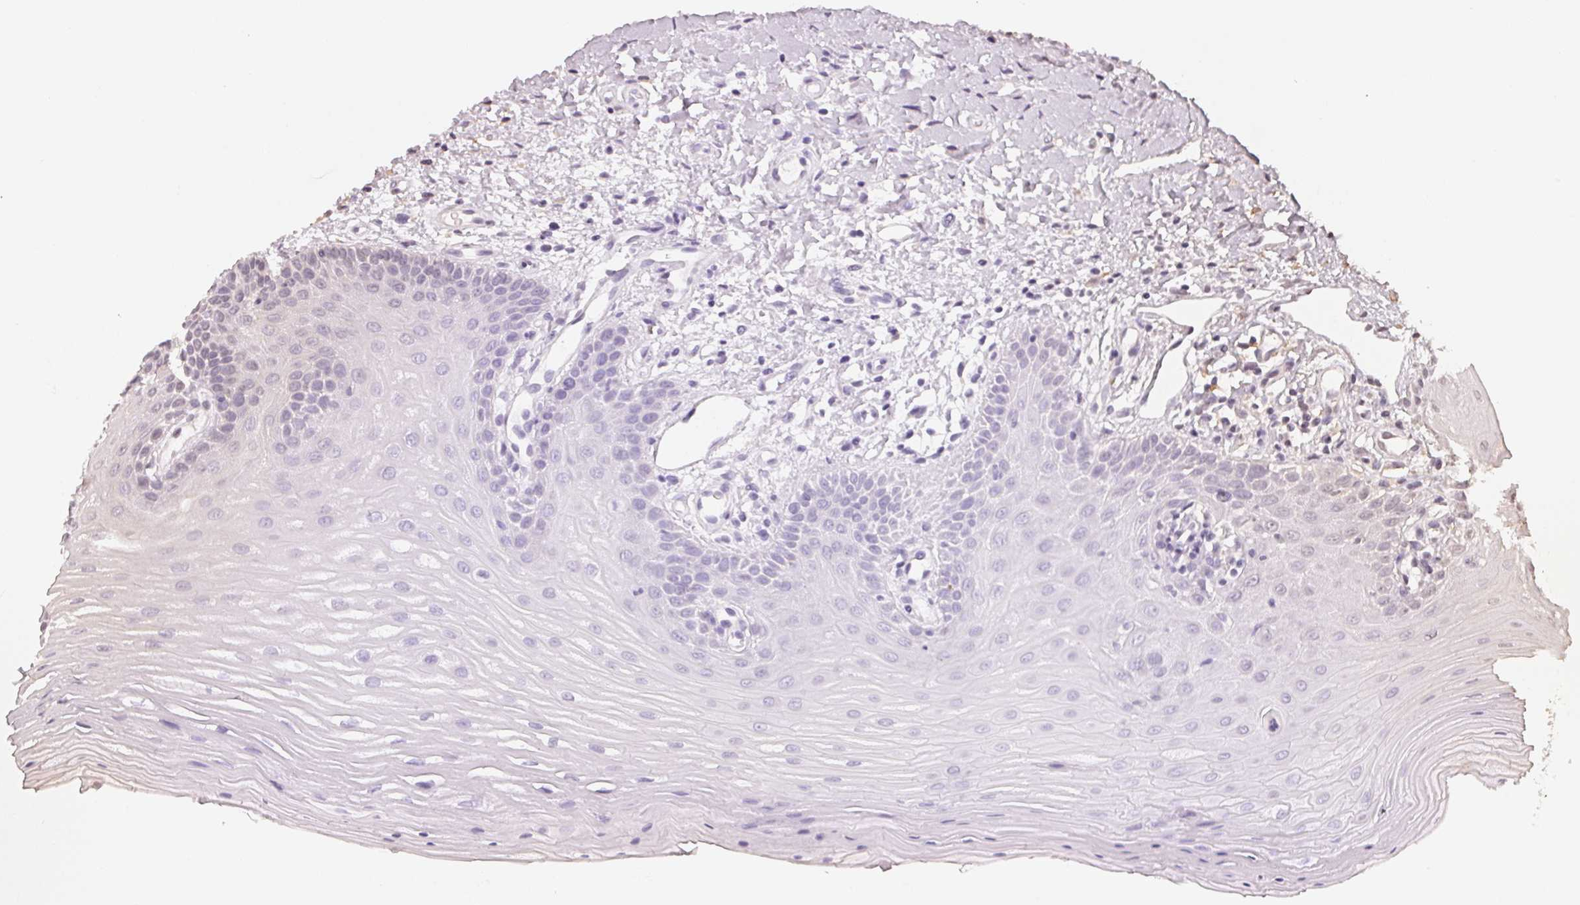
{"staining": {"intensity": "negative", "quantity": "none", "location": "none"}, "tissue": "oral mucosa", "cell_type": "Squamous epithelial cells", "image_type": "normal", "snomed": [{"axis": "morphology", "description": "Normal tissue, NOS"}, {"axis": "topography", "description": "Oral tissue"}], "caption": "Unremarkable oral mucosa was stained to show a protein in brown. There is no significant staining in squamous epithelial cells.", "gene": "CFAP276", "patient": {"sex": "female", "age": 73}}